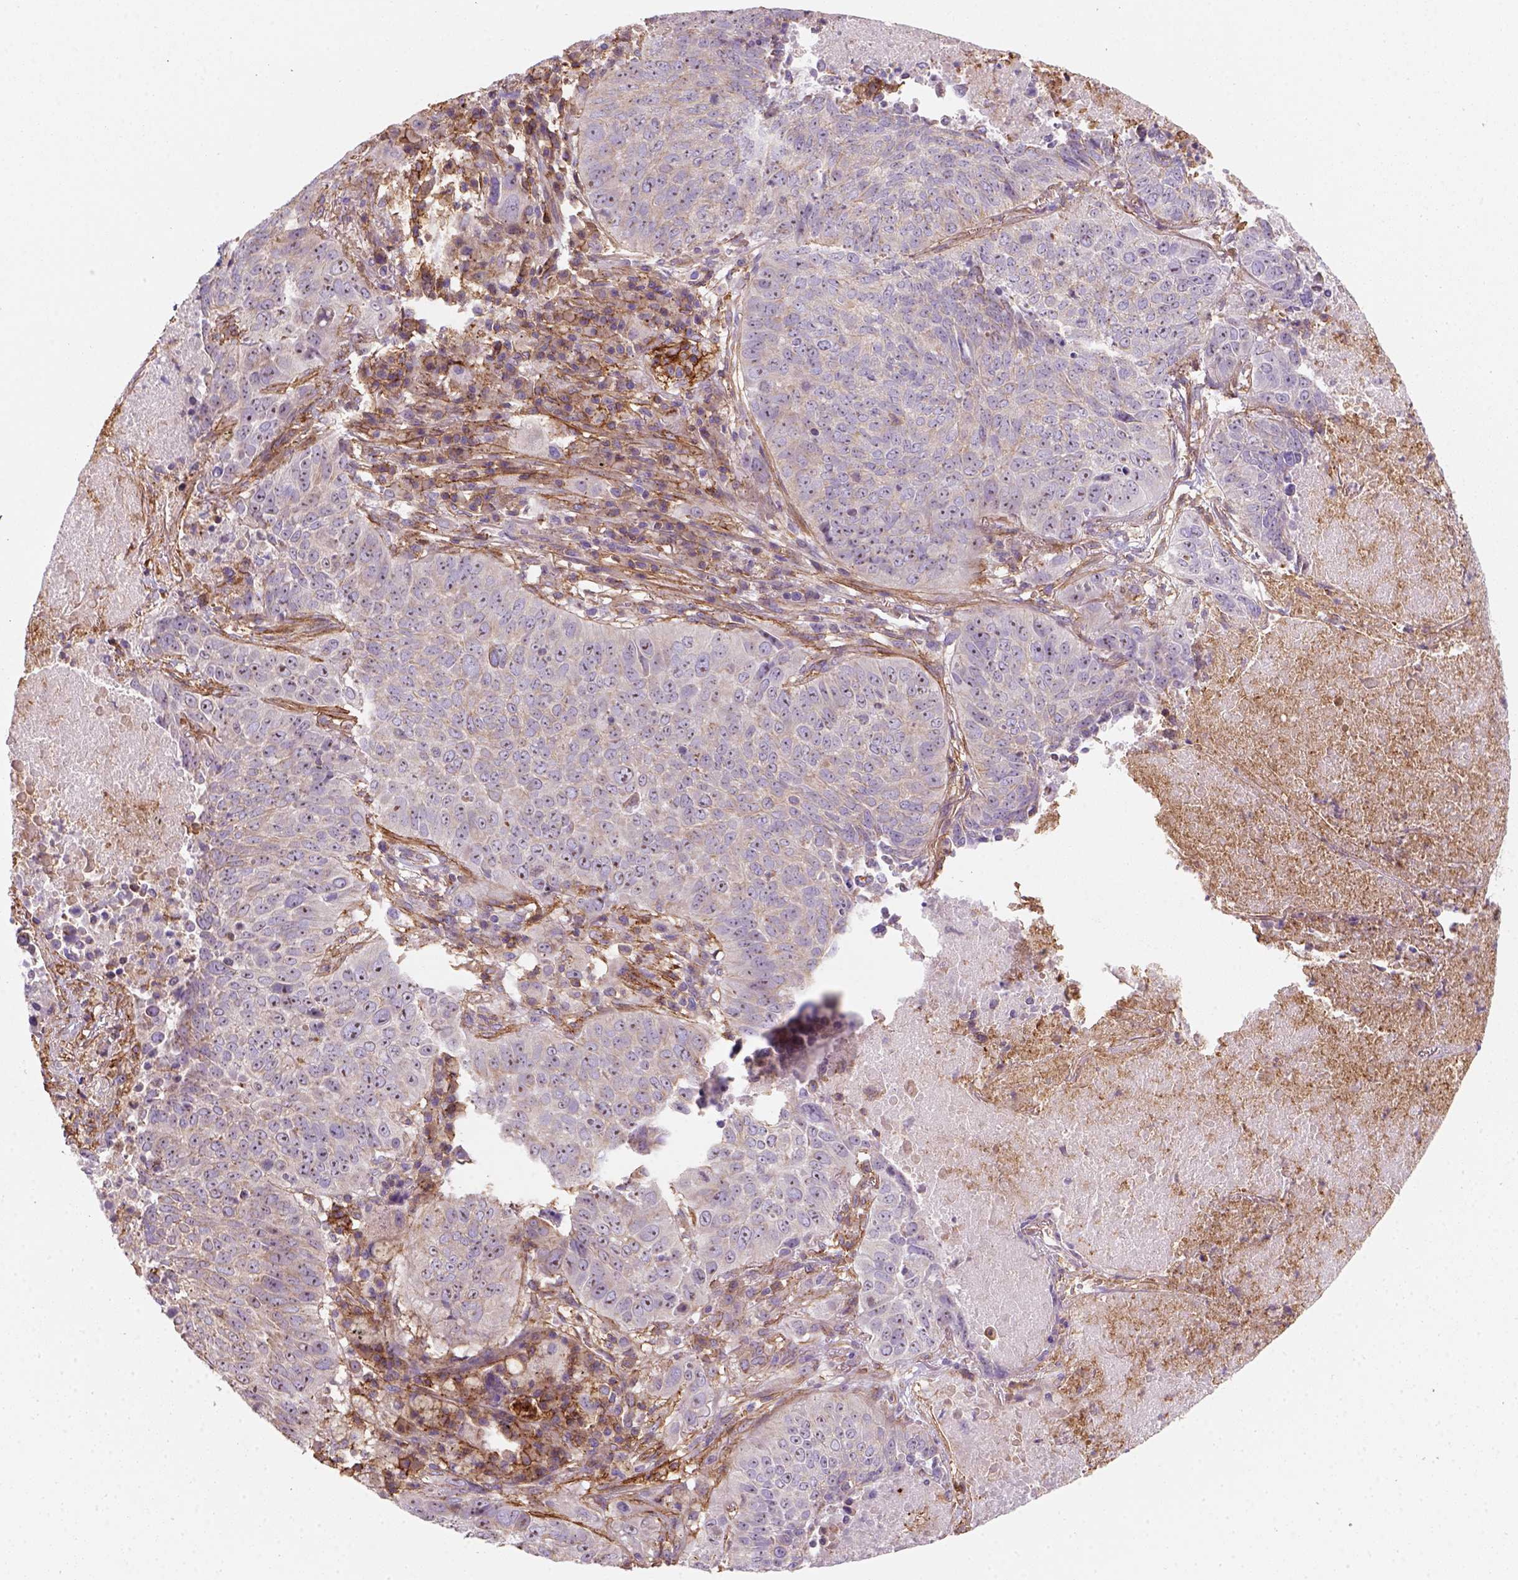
{"staining": {"intensity": "negative", "quantity": "none", "location": "none"}, "tissue": "lung cancer", "cell_type": "Tumor cells", "image_type": "cancer", "snomed": [{"axis": "morphology", "description": "Normal tissue, NOS"}, {"axis": "morphology", "description": "Squamous cell carcinoma, NOS"}, {"axis": "topography", "description": "Bronchus"}, {"axis": "topography", "description": "Lung"}], "caption": "There is no significant expression in tumor cells of lung squamous cell carcinoma.", "gene": "GPRC5D", "patient": {"sex": "male", "age": 64}}